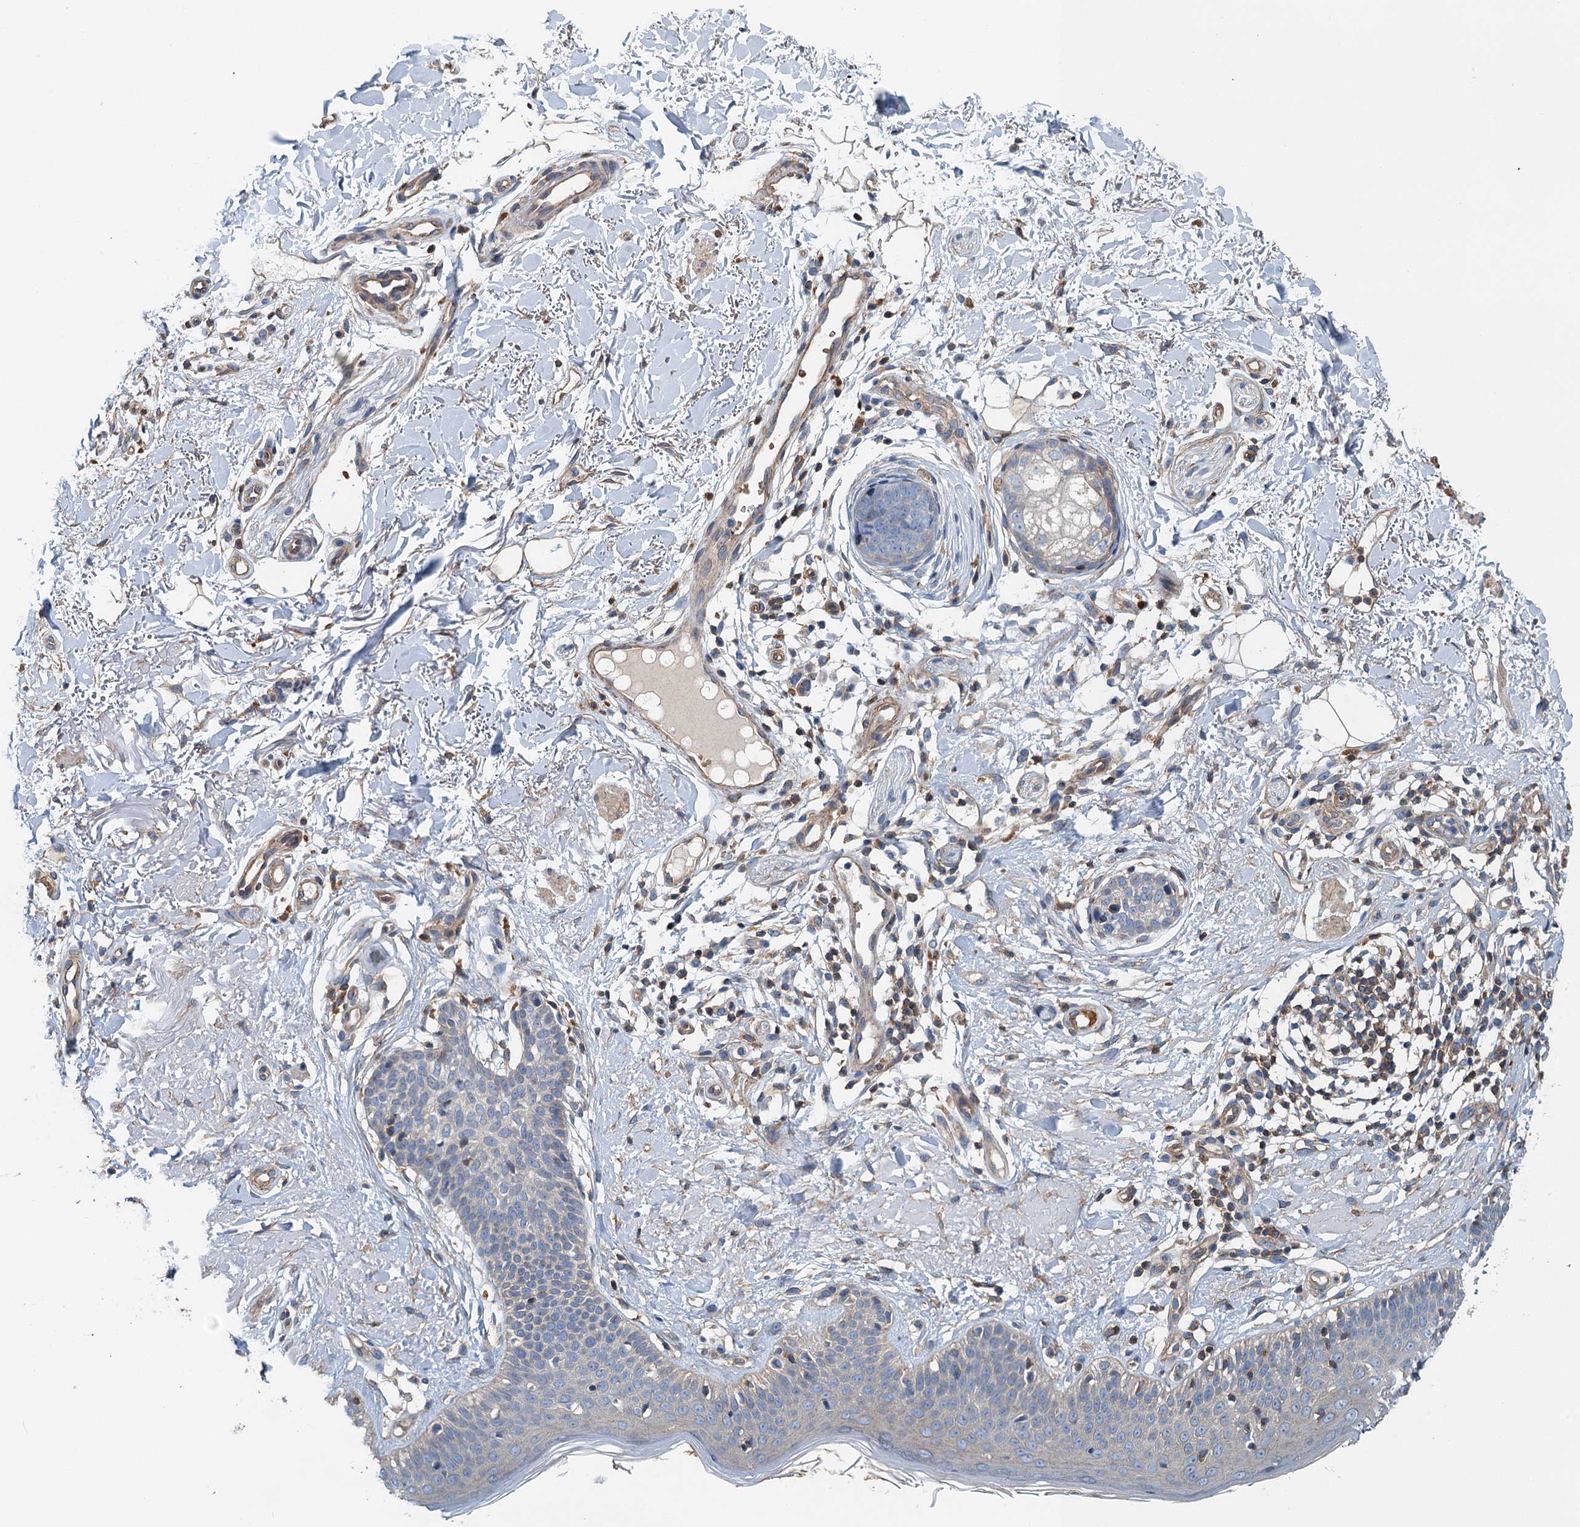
{"staining": {"intensity": "negative", "quantity": "none", "location": "none"}, "tissue": "skin cancer", "cell_type": "Tumor cells", "image_type": "cancer", "snomed": [{"axis": "morphology", "description": "Basal cell carcinoma"}, {"axis": "topography", "description": "Skin"}], "caption": "High power microscopy histopathology image of an IHC image of skin basal cell carcinoma, revealing no significant expression in tumor cells. (DAB immunohistochemistry visualized using brightfield microscopy, high magnification).", "gene": "ROGDI", "patient": {"sex": "female", "age": 61}}